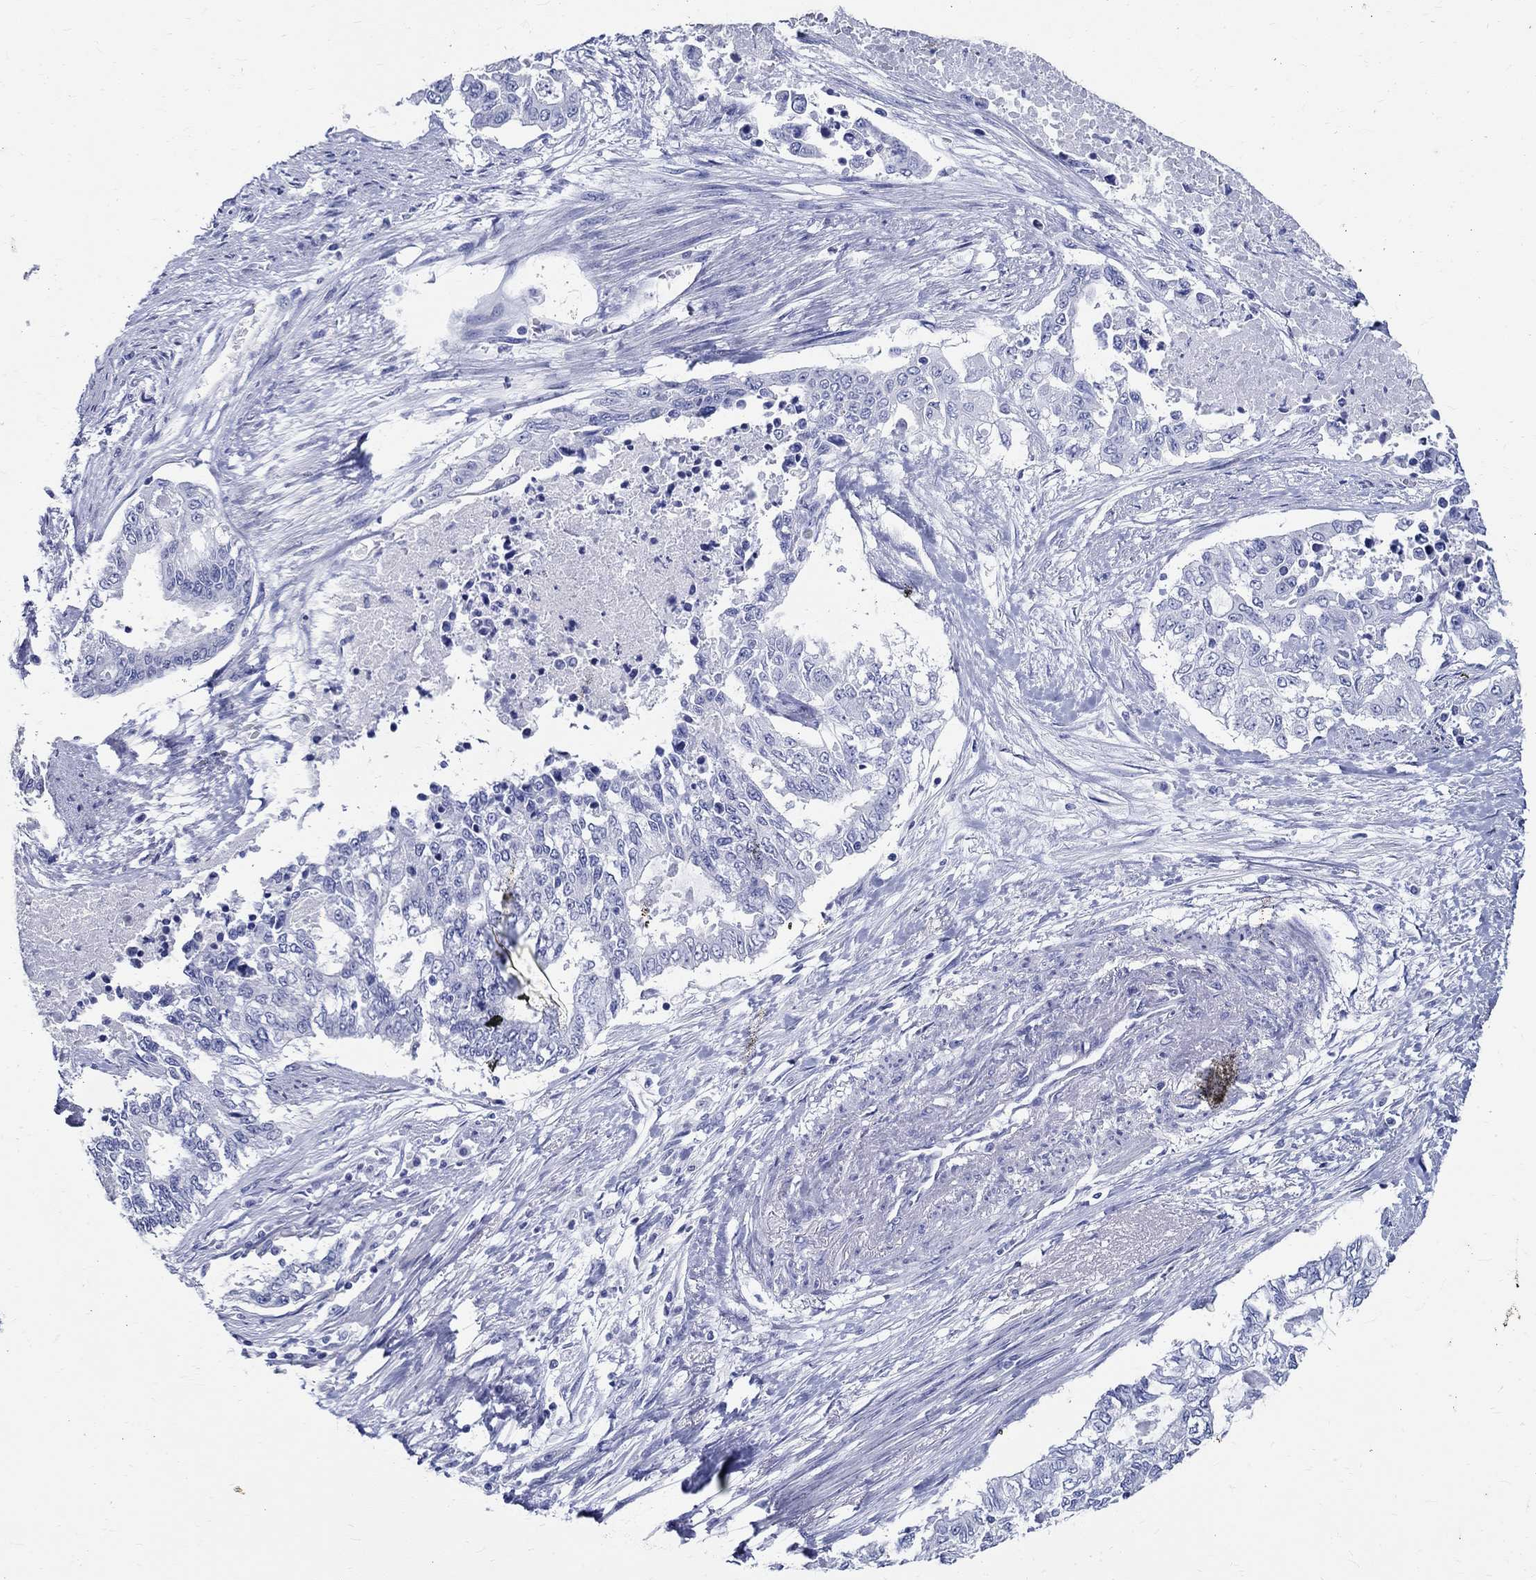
{"staining": {"intensity": "negative", "quantity": "none", "location": "none"}, "tissue": "endometrial cancer", "cell_type": "Tumor cells", "image_type": "cancer", "snomed": [{"axis": "morphology", "description": "Adenocarcinoma, NOS"}, {"axis": "topography", "description": "Uterus"}], "caption": "High power microscopy histopathology image of an immunohistochemistry histopathology image of endometrial cancer (adenocarcinoma), revealing no significant expression in tumor cells.", "gene": "TSPAN16", "patient": {"sex": "female", "age": 59}}